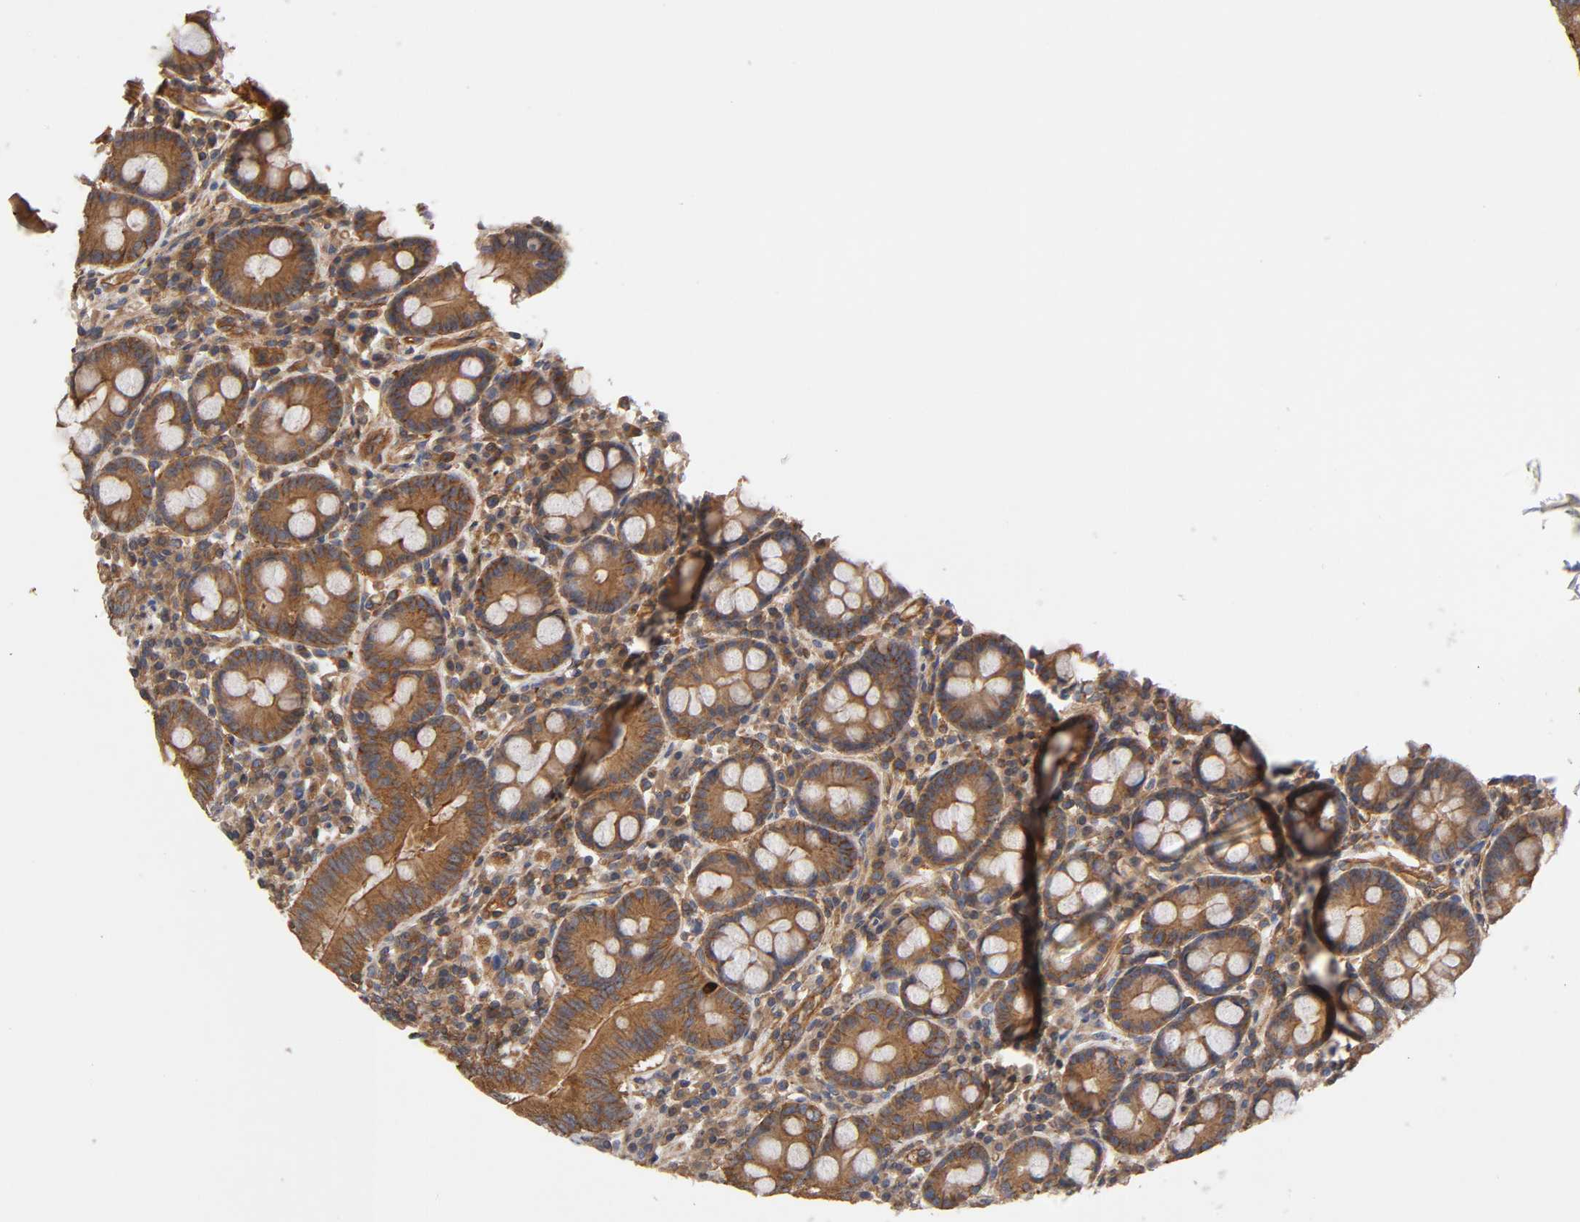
{"staining": {"intensity": "moderate", "quantity": ">75%", "location": "cytoplasmic/membranous"}, "tissue": "duodenum", "cell_type": "Glandular cells", "image_type": "normal", "snomed": [{"axis": "morphology", "description": "Normal tissue, NOS"}, {"axis": "topography", "description": "Duodenum"}], "caption": "Protein expression analysis of benign duodenum shows moderate cytoplasmic/membranous expression in approximately >75% of glandular cells.", "gene": "LAMTOR2", "patient": {"sex": "male", "age": 50}}